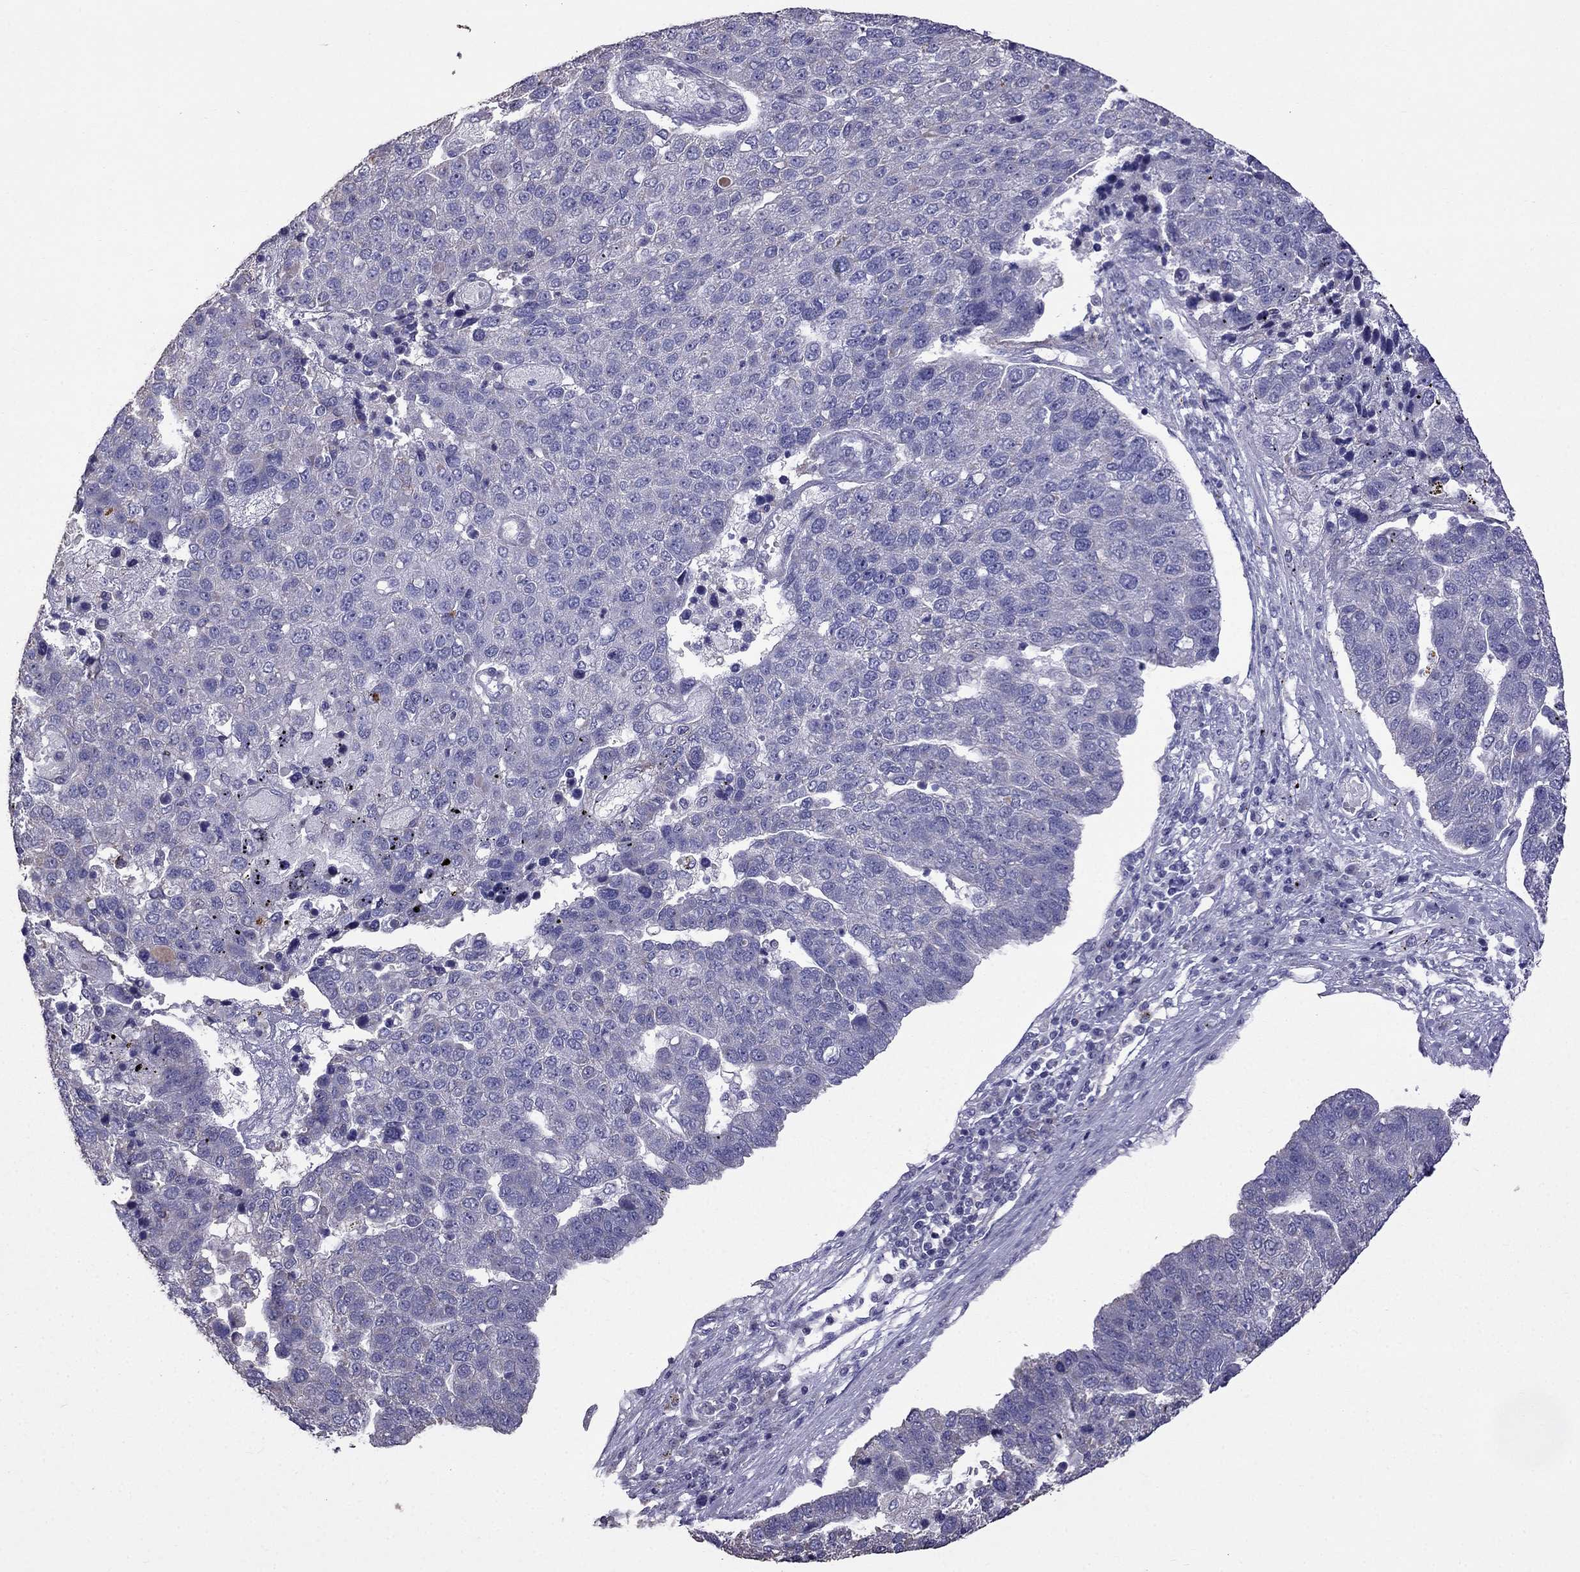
{"staining": {"intensity": "negative", "quantity": "none", "location": "none"}, "tissue": "pancreatic cancer", "cell_type": "Tumor cells", "image_type": "cancer", "snomed": [{"axis": "morphology", "description": "Adenocarcinoma, NOS"}, {"axis": "topography", "description": "Pancreas"}], "caption": "Tumor cells are negative for protein expression in human pancreatic cancer (adenocarcinoma).", "gene": "AK5", "patient": {"sex": "female", "age": 61}}